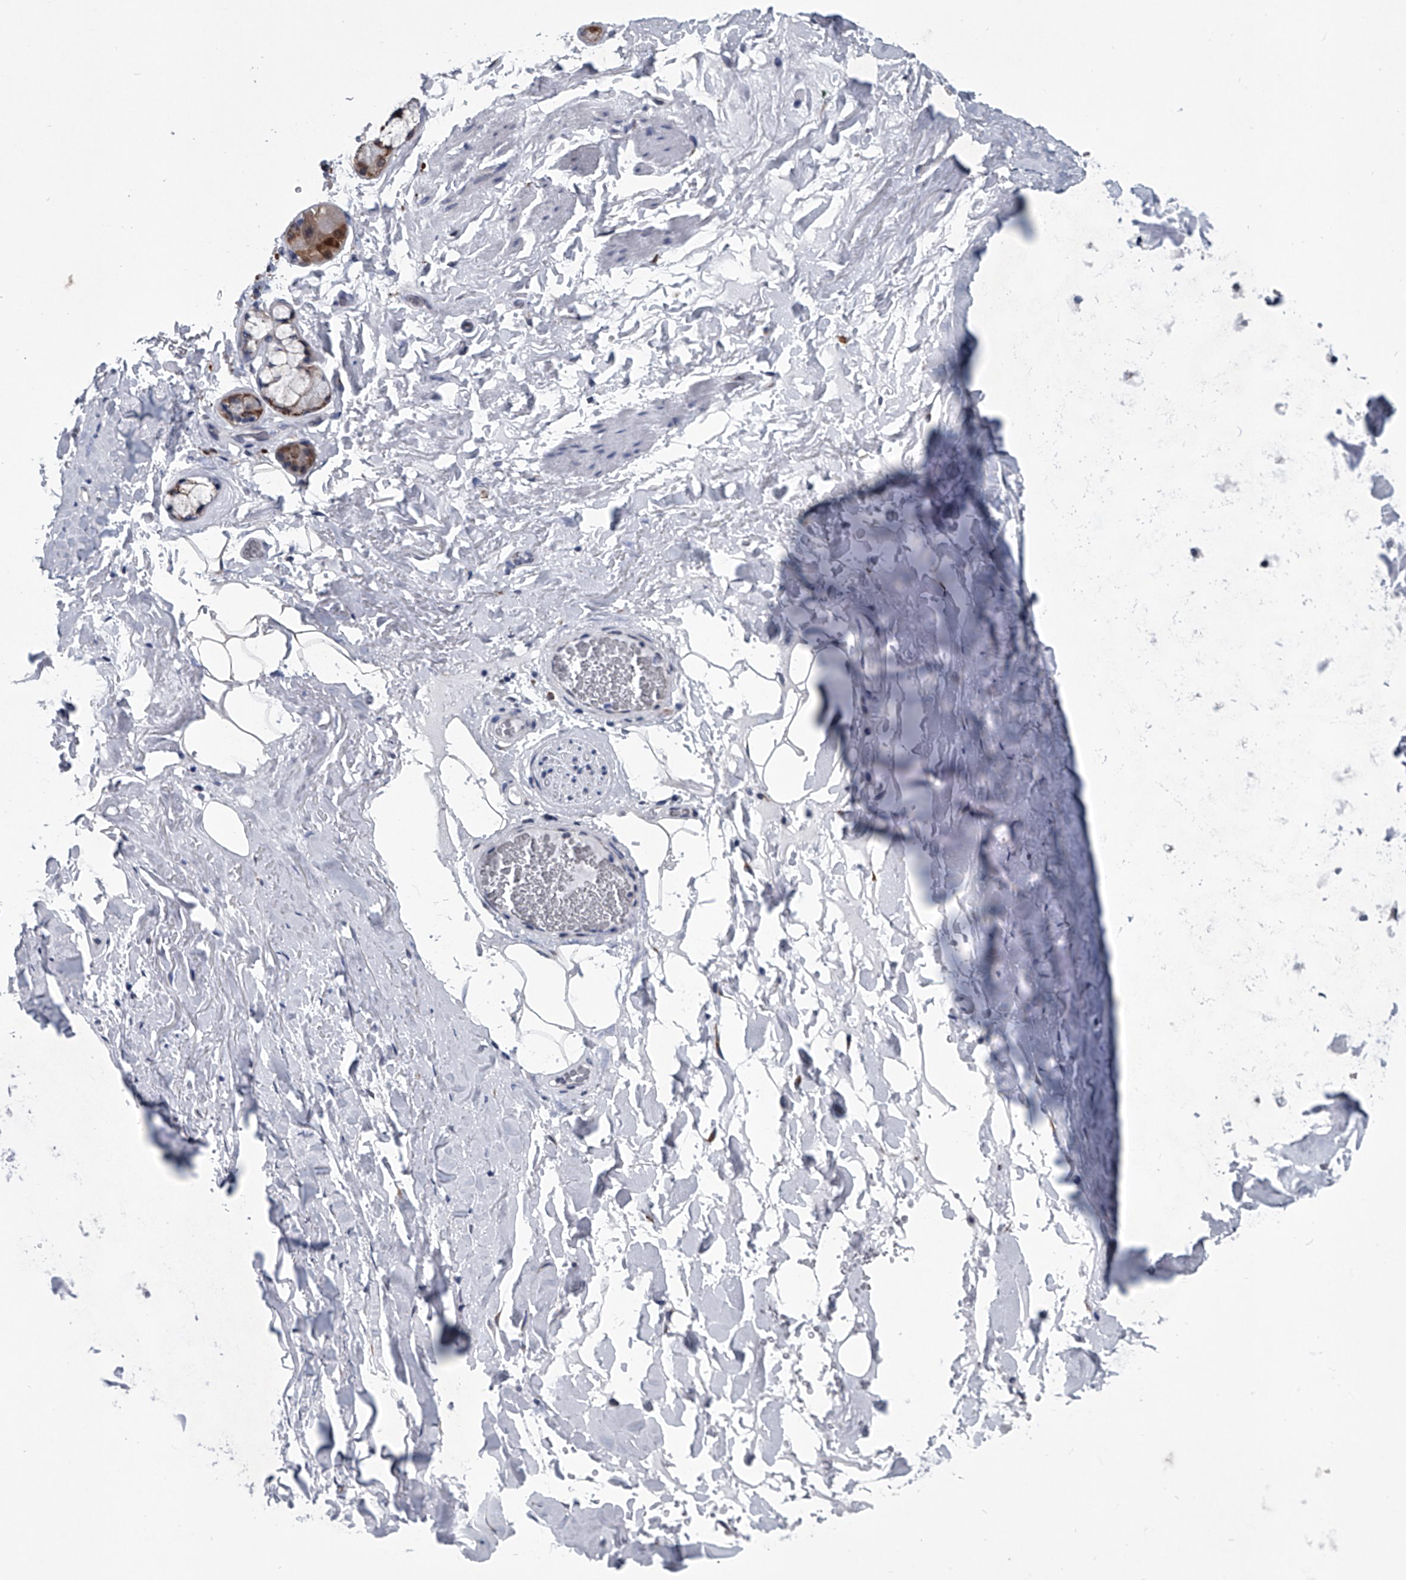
{"staining": {"intensity": "negative", "quantity": "none", "location": "none"}, "tissue": "adipose tissue", "cell_type": "Adipocytes", "image_type": "normal", "snomed": [{"axis": "morphology", "description": "Normal tissue, NOS"}, {"axis": "topography", "description": "Cartilage tissue"}], "caption": "IHC micrograph of normal human adipose tissue stained for a protein (brown), which reveals no expression in adipocytes. (Brightfield microscopy of DAB IHC at high magnification).", "gene": "PPP2R5D", "patient": {"sex": "female", "age": 63}}